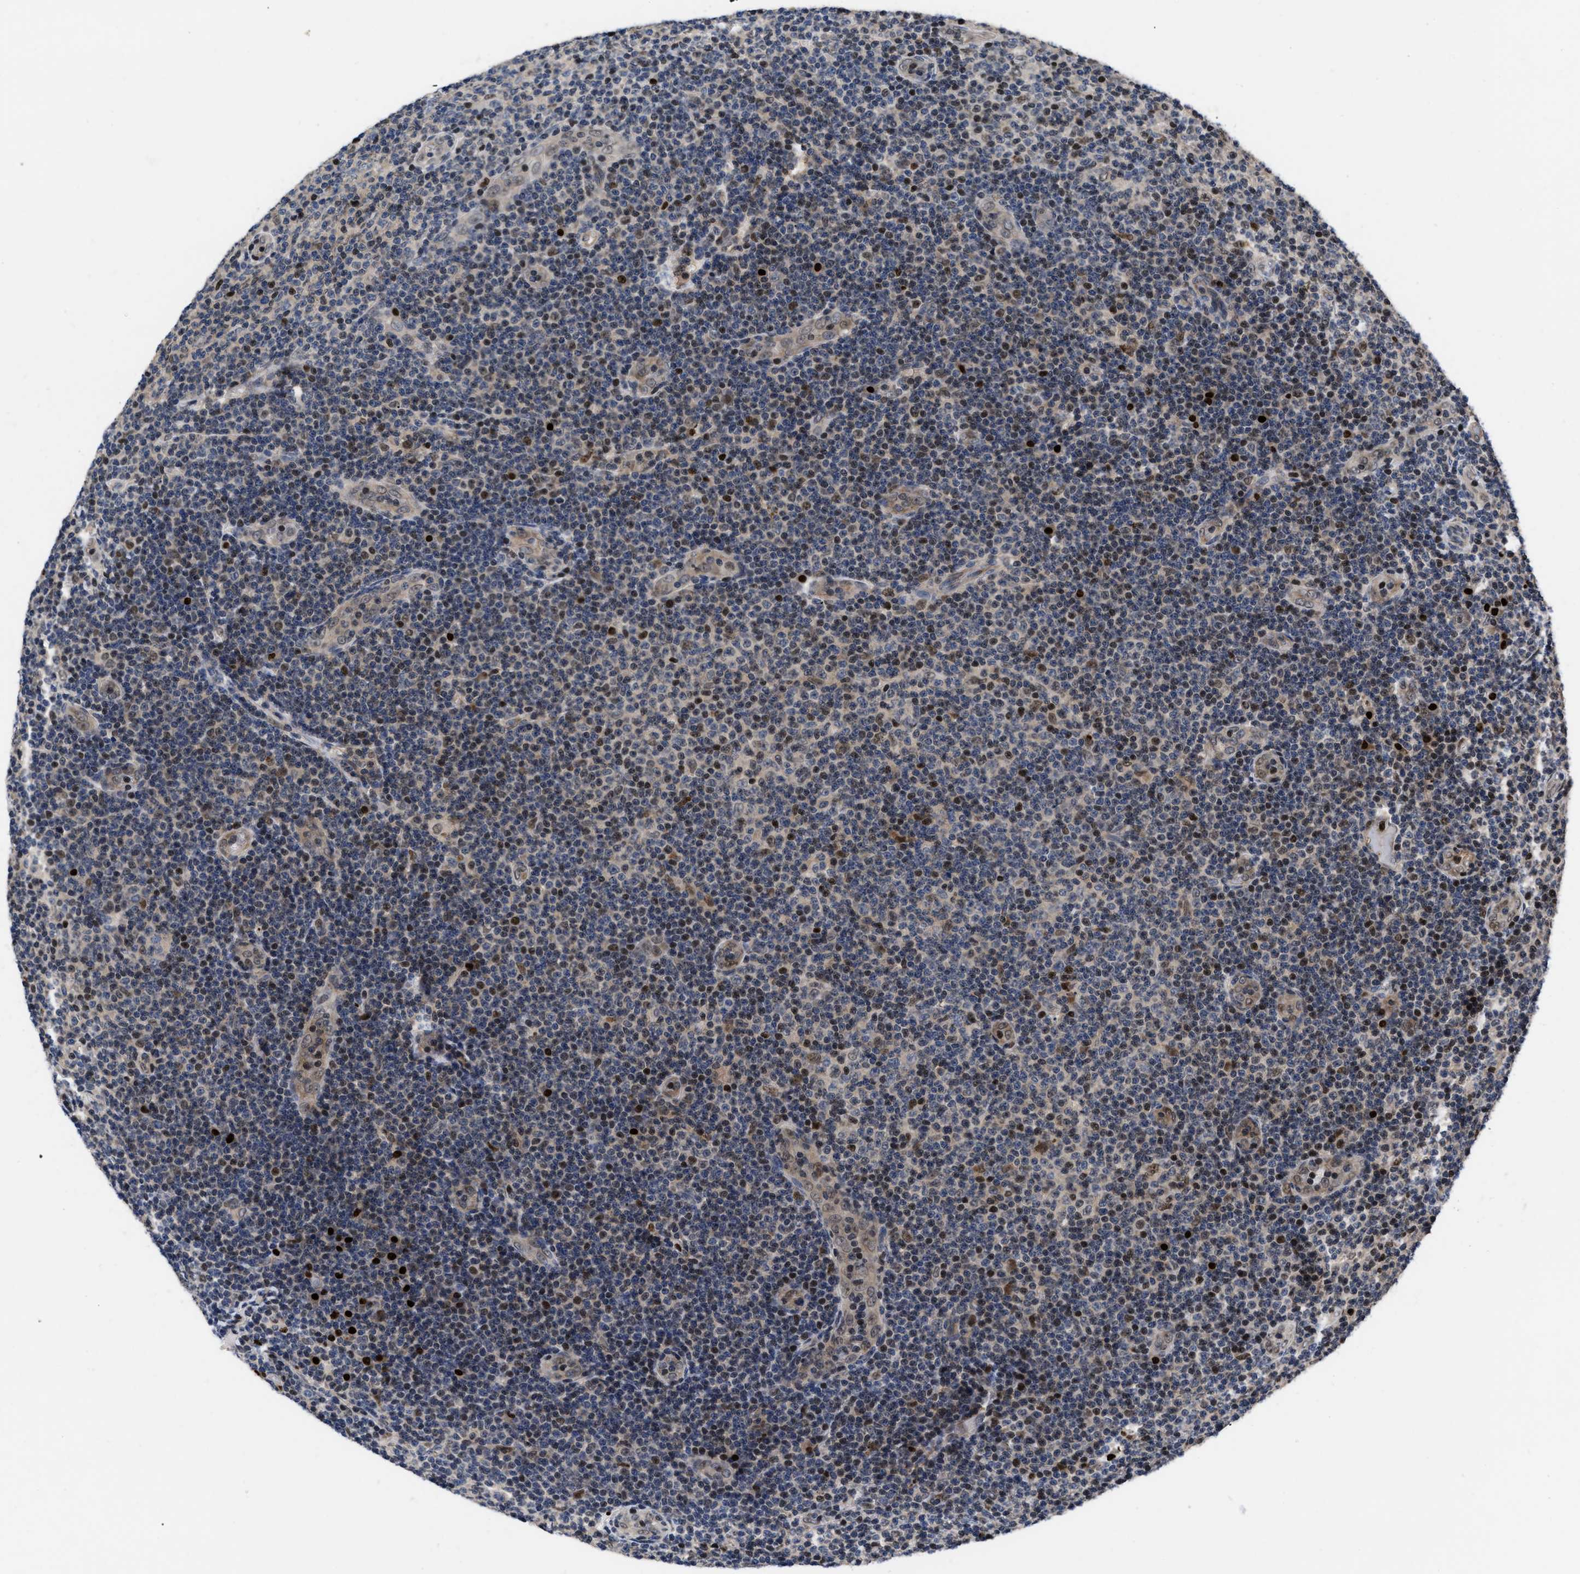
{"staining": {"intensity": "moderate", "quantity": "25%-75%", "location": "cytoplasmic/membranous,nuclear"}, "tissue": "lymphoma", "cell_type": "Tumor cells", "image_type": "cancer", "snomed": [{"axis": "morphology", "description": "Malignant lymphoma, non-Hodgkin's type, Low grade"}, {"axis": "topography", "description": "Lymph node"}], "caption": "Malignant lymphoma, non-Hodgkin's type (low-grade) stained with immunohistochemistry displays moderate cytoplasmic/membranous and nuclear staining in approximately 25%-75% of tumor cells. The staining was performed using DAB (3,3'-diaminobenzidine) to visualize the protein expression in brown, while the nuclei were stained in blue with hematoxylin (Magnification: 20x).", "gene": "FAM200A", "patient": {"sex": "male", "age": 83}}